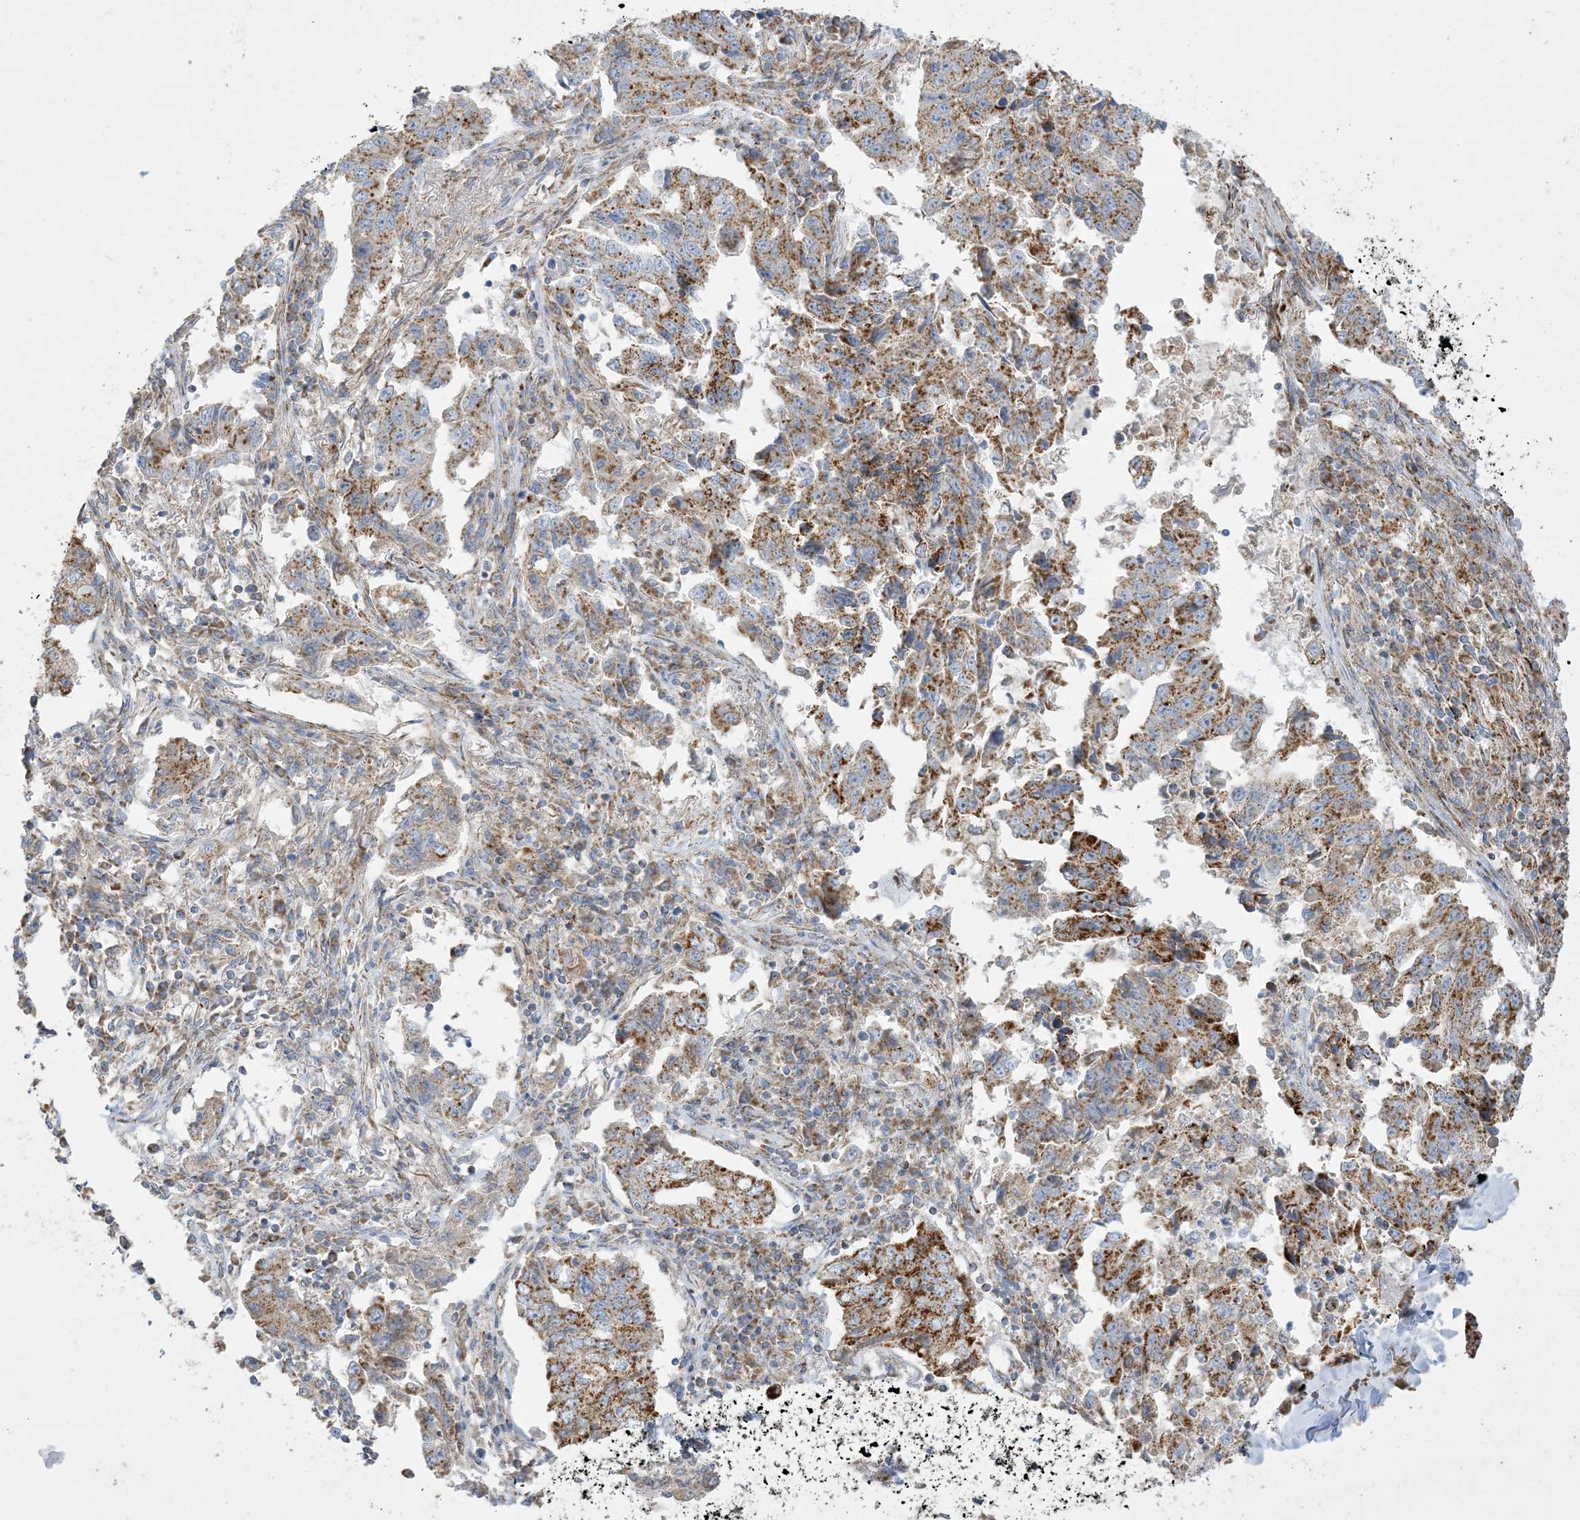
{"staining": {"intensity": "strong", "quantity": "25%-75%", "location": "cytoplasmic/membranous"}, "tissue": "lung cancer", "cell_type": "Tumor cells", "image_type": "cancer", "snomed": [{"axis": "morphology", "description": "Adenocarcinoma, NOS"}, {"axis": "topography", "description": "Lung"}], "caption": "Brown immunohistochemical staining in lung cancer exhibits strong cytoplasmic/membranous positivity in about 25%-75% of tumor cells. (brown staining indicates protein expression, while blue staining denotes nuclei).", "gene": "NDUFAF3", "patient": {"sex": "female", "age": 51}}